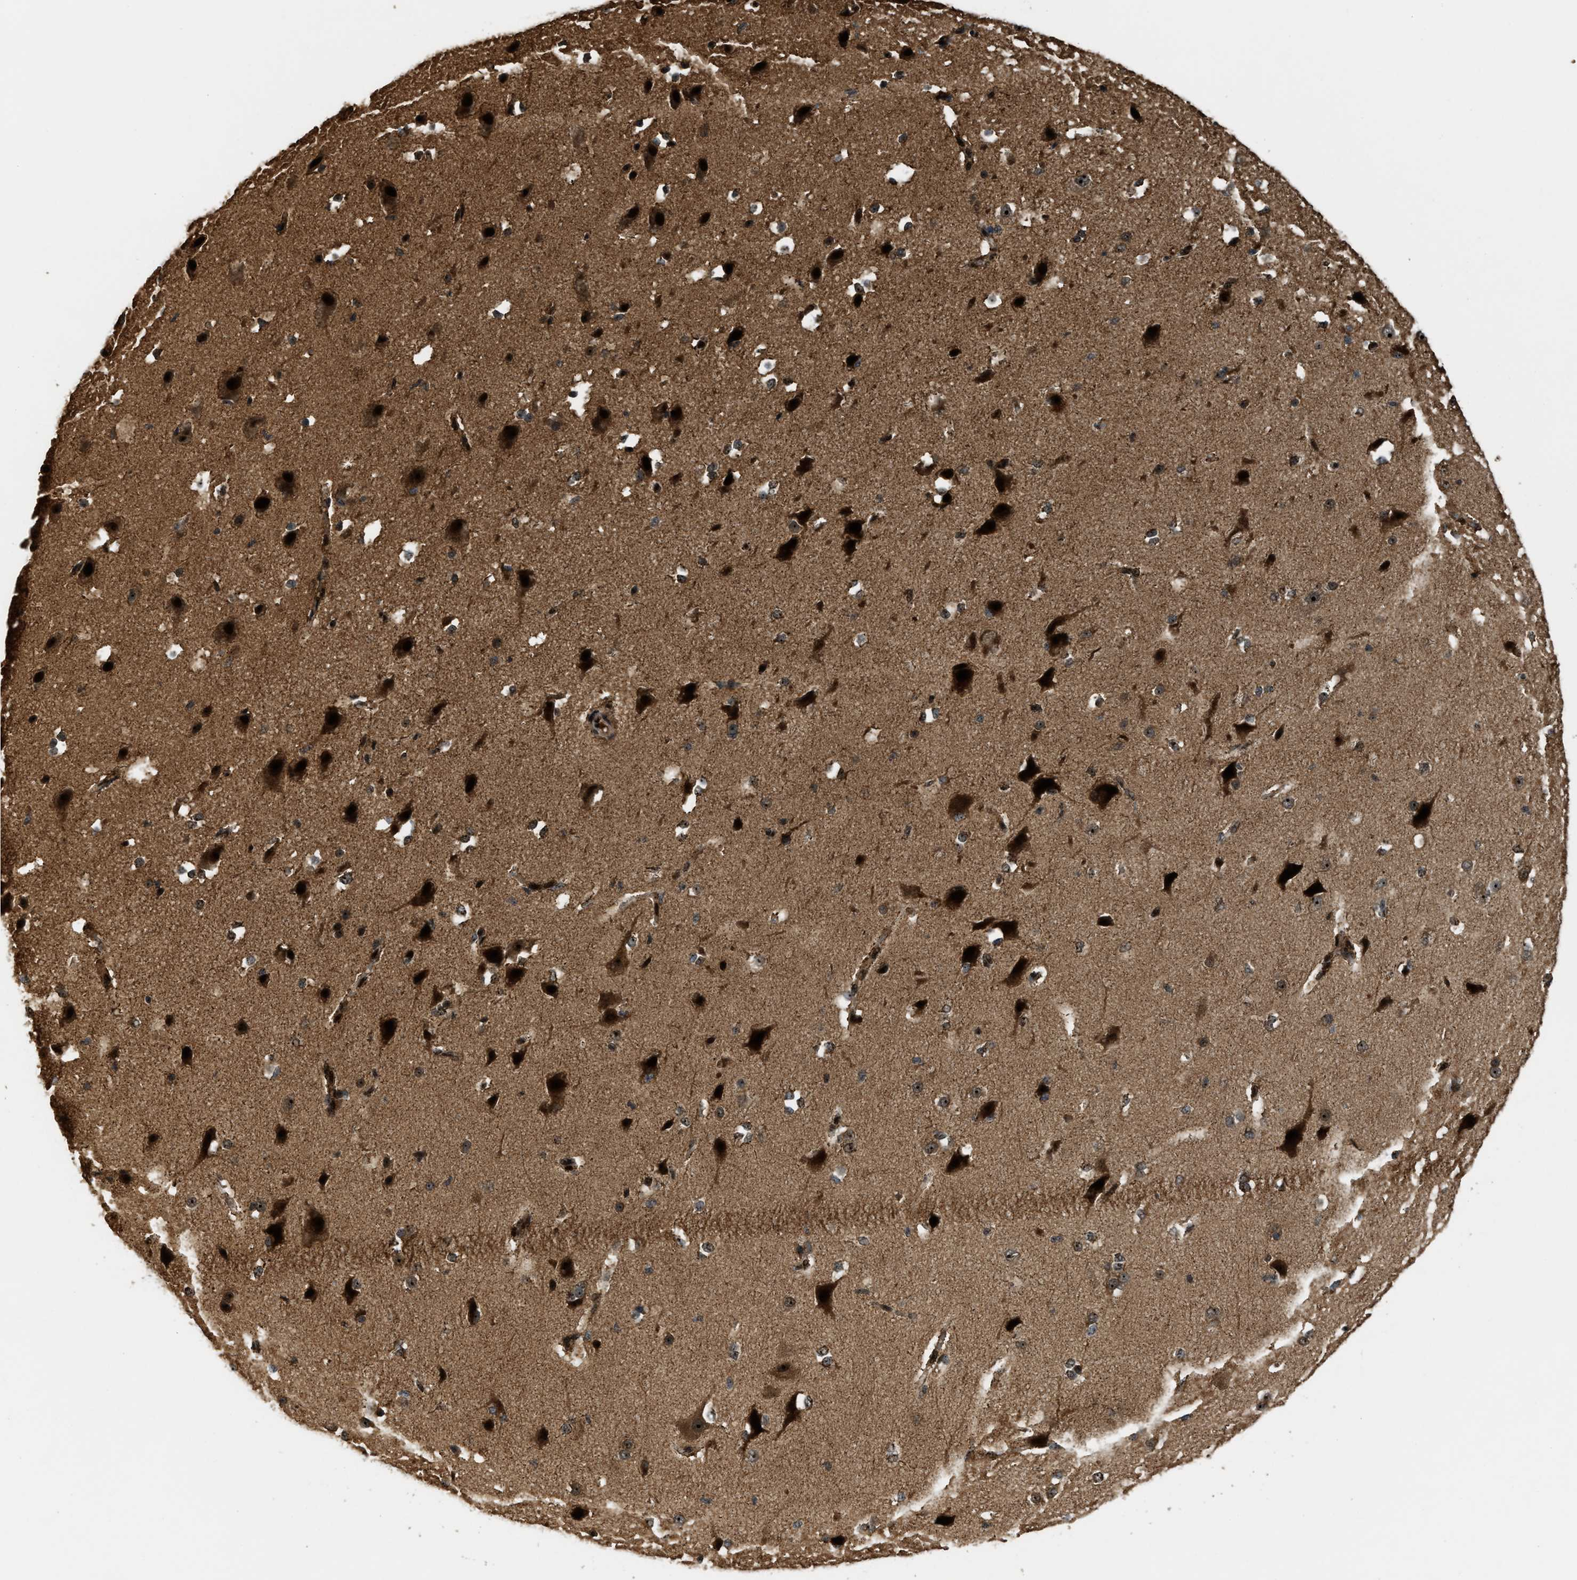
{"staining": {"intensity": "moderate", "quantity": ">75%", "location": "cytoplasmic/membranous"}, "tissue": "cerebral cortex", "cell_type": "Endothelial cells", "image_type": "normal", "snomed": [{"axis": "morphology", "description": "Normal tissue, NOS"}, {"axis": "morphology", "description": "Developmental malformation"}, {"axis": "topography", "description": "Cerebral cortex"}], "caption": "Immunohistochemical staining of unremarkable cerebral cortex shows moderate cytoplasmic/membranous protein expression in approximately >75% of endothelial cells.", "gene": "ZNF687", "patient": {"sex": "female", "age": 30}}